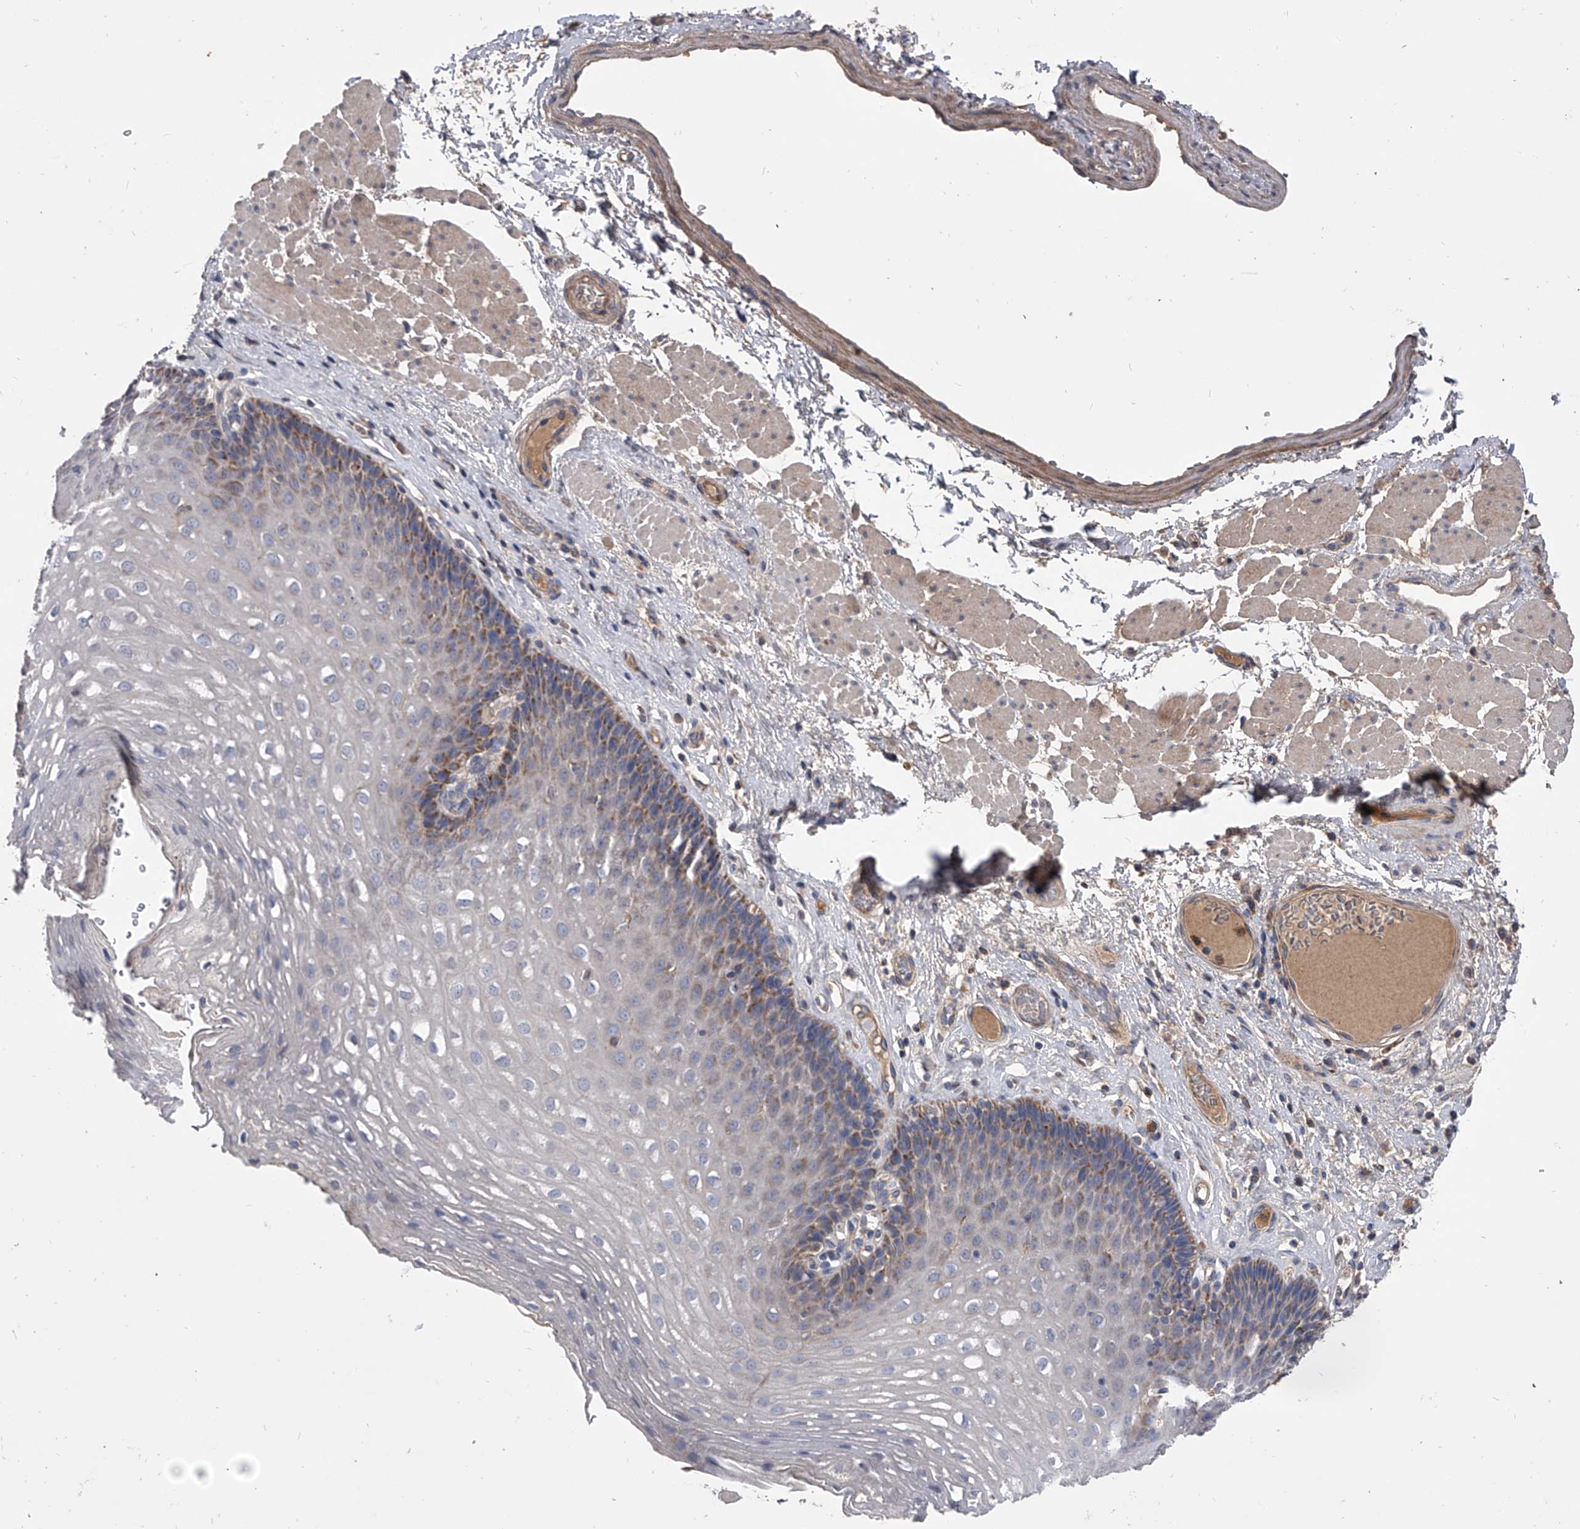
{"staining": {"intensity": "moderate", "quantity": "25%-75%", "location": "cytoplasmic/membranous"}, "tissue": "esophagus", "cell_type": "Squamous epithelial cells", "image_type": "normal", "snomed": [{"axis": "morphology", "description": "Normal tissue, NOS"}, {"axis": "topography", "description": "Esophagus"}], "caption": "A micrograph of human esophagus stained for a protein displays moderate cytoplasmic/membranous brown staining in squamous epithelial cells. Immunohistochemistry stains the protein in brown and the nuclei are stained blue.", "gene": "NRP1", "patient": {"sex": "female", "age": 66}}